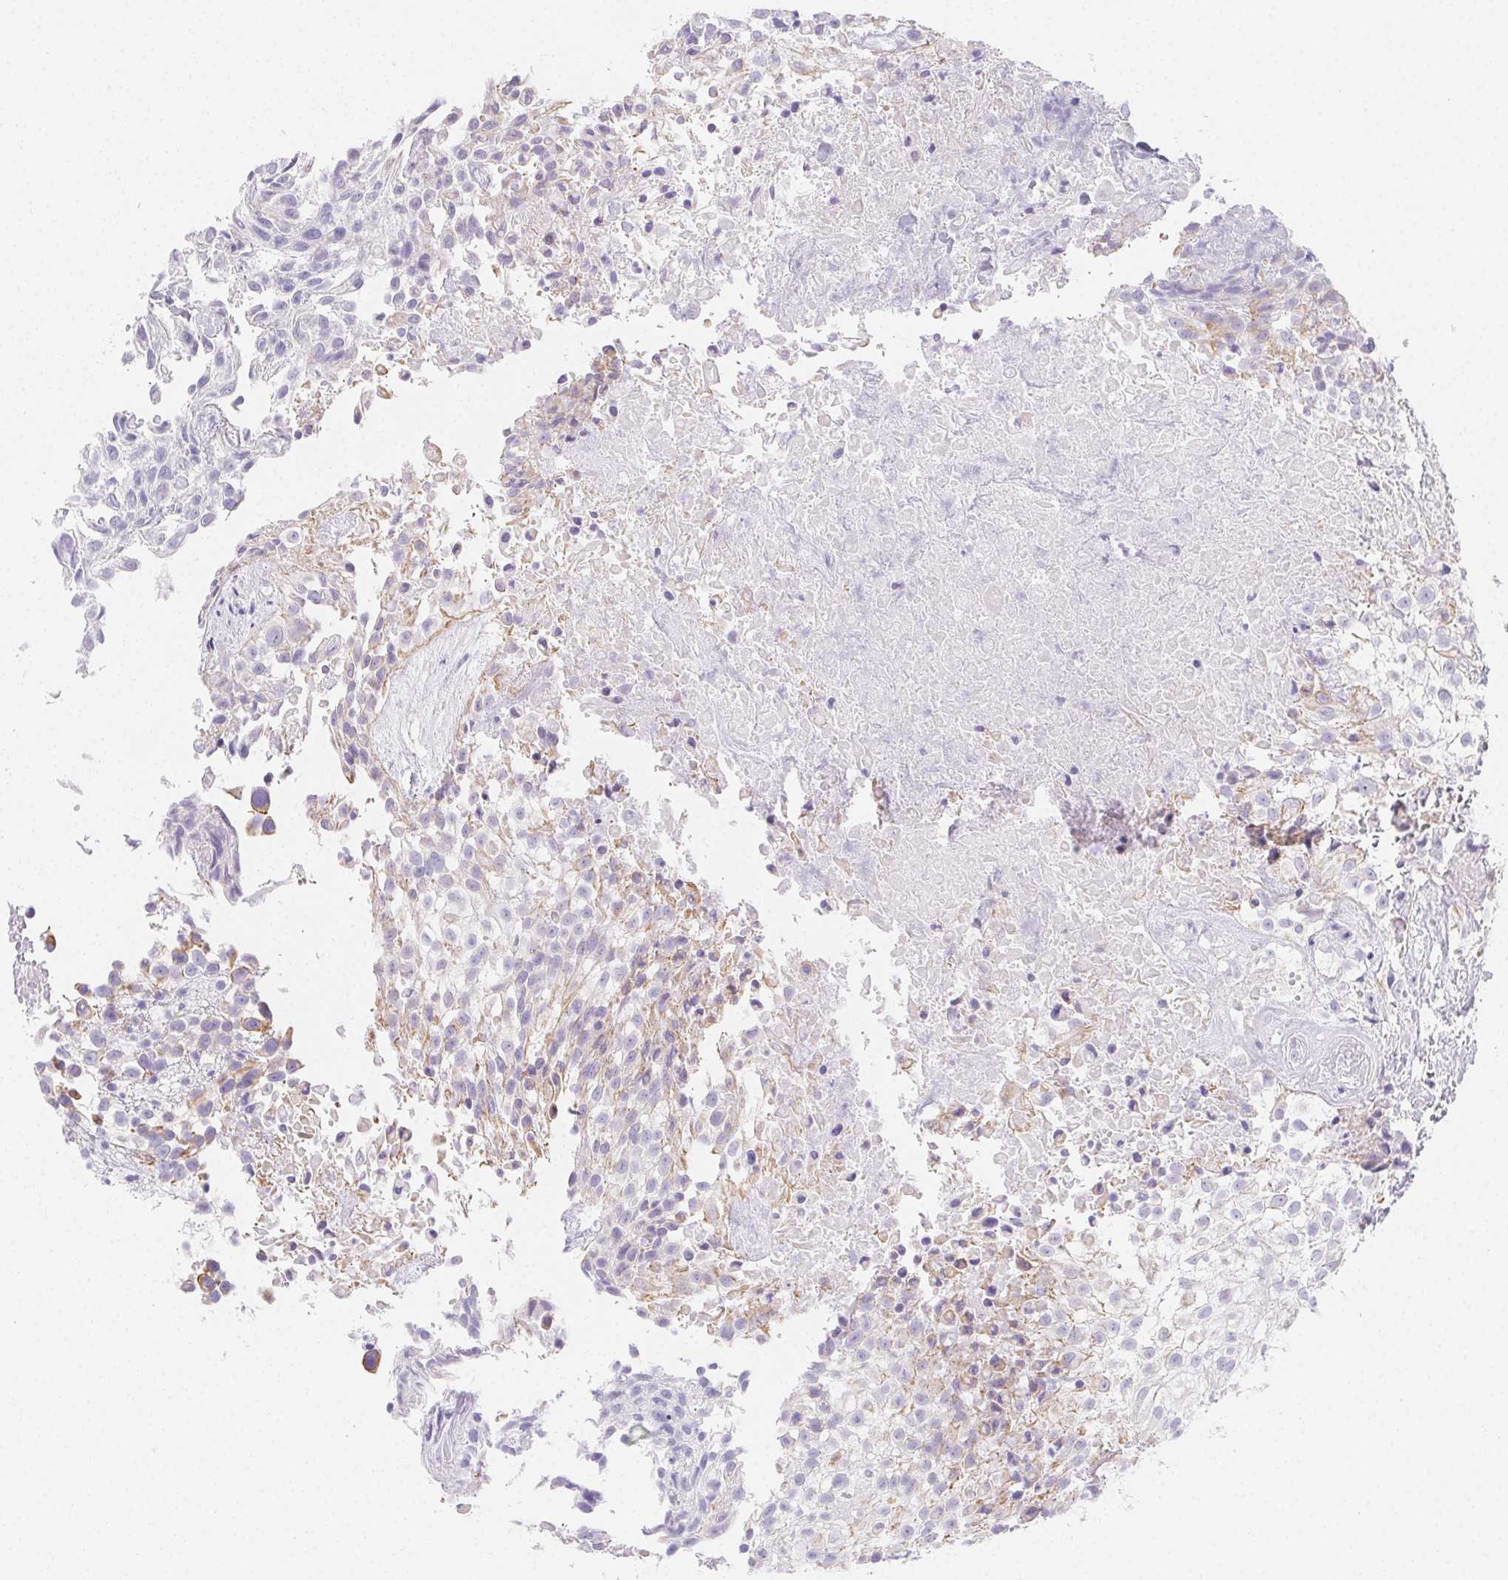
{"staining": {"intensity": "weak", "quantity": "<25%", "location": "cytoplasmic/membranous"}, "tissue": "urothelial cancer", "cell_type": "Tumor cells", "image_type": "cancer", "snomed": [{"axis": "morphology", "description": "Urothelial carcinoma, High grade"}, {"axis": "topography", "description": "Urinary bladder"}], "caption": "DAB immunohistochemical staining of high-grade urothelial carcinoma demonstrates no significant positivity in tumor cells.", "gene": "ZBBX", "patient": {"sex": "male", "age": 56}}